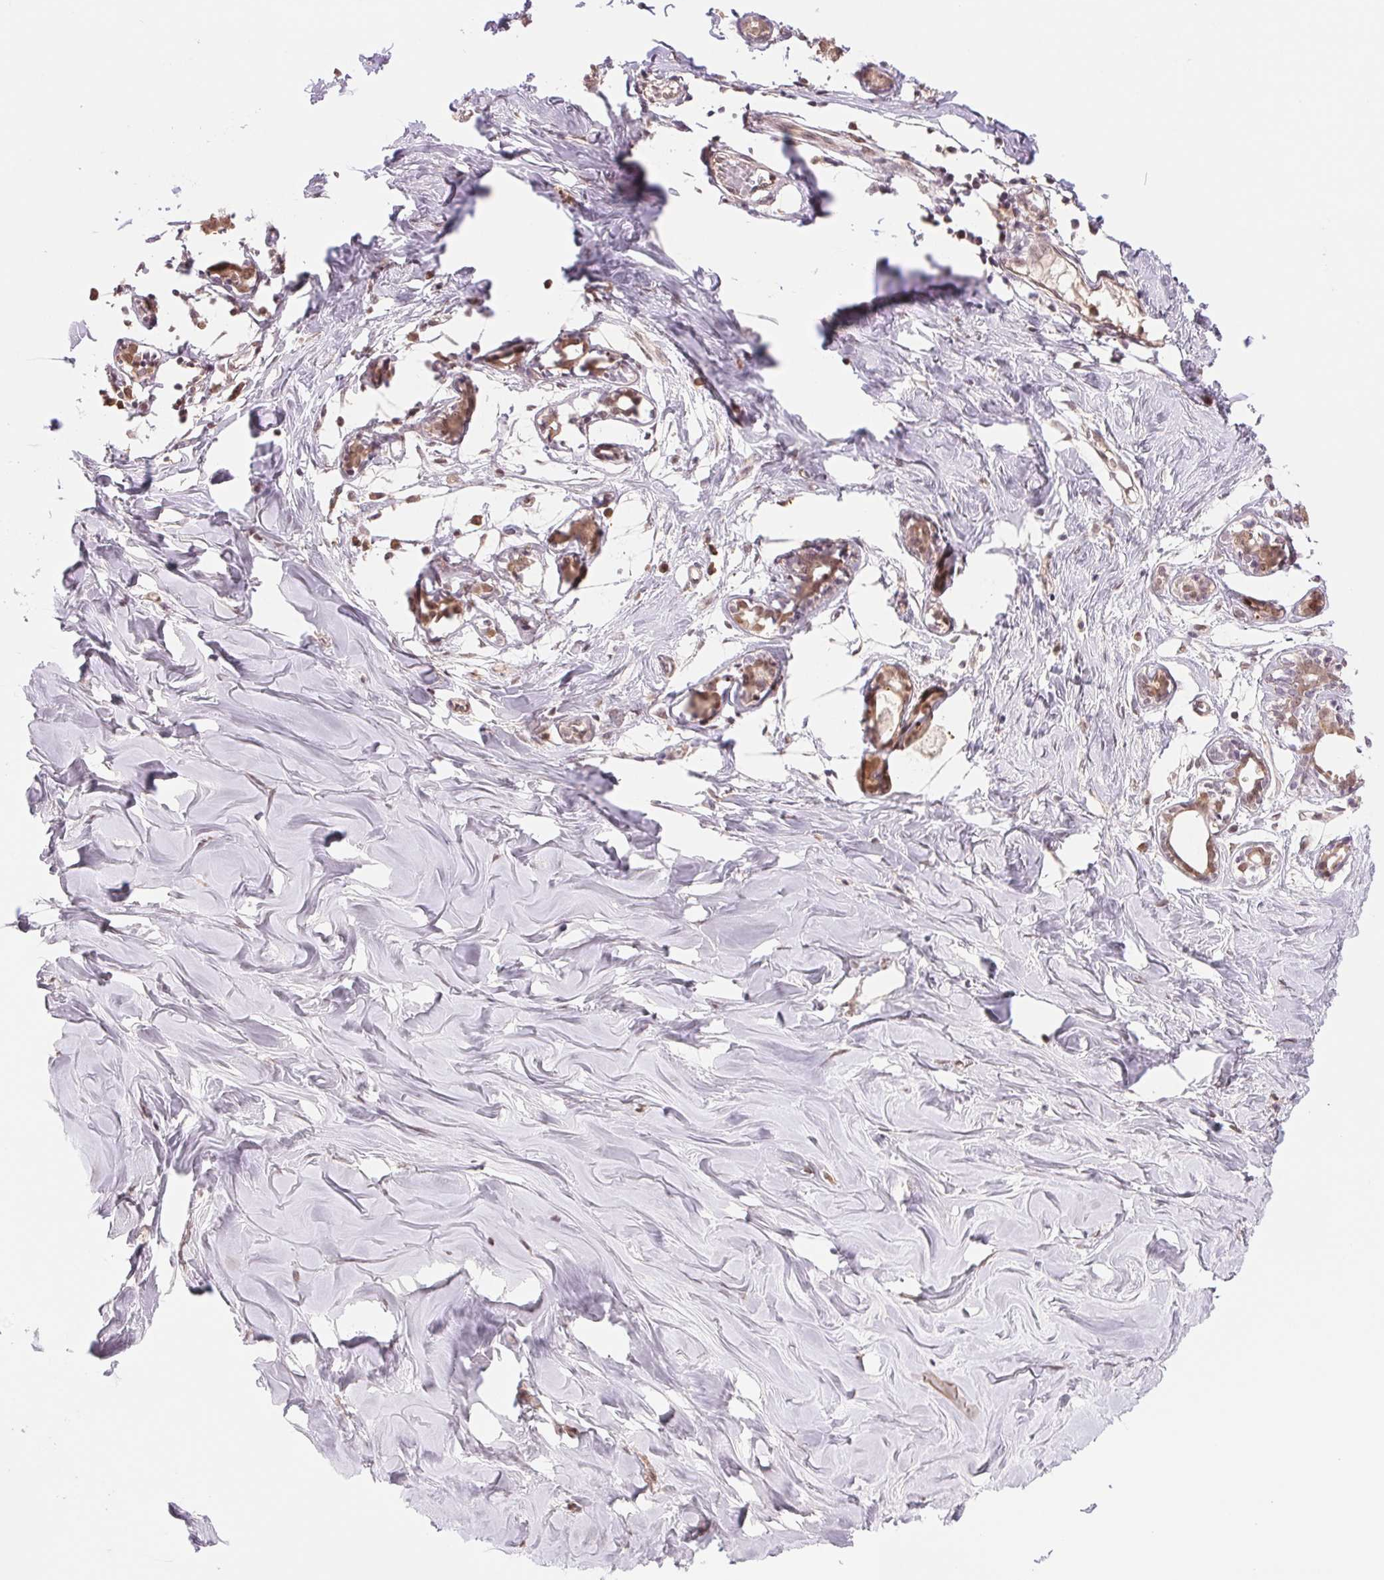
{"staining": {"intensity": "negative", "quantity": "none", "location": "none"}, "tissue": "breast", "cell_type": "Adipocytes", "image_type": "normal", "snomed": [{"axis": "morphology", "description": "Normal tissue, NOS"}, {"axis": "topography", "description": "Breast"}], "caption": "This is an immunohistochemistry (IHC) micrograph of benign breast. There is no positivity in adipocytes.", "gene": "CDC123", "patient": {"sex": "female", "age": 27}}